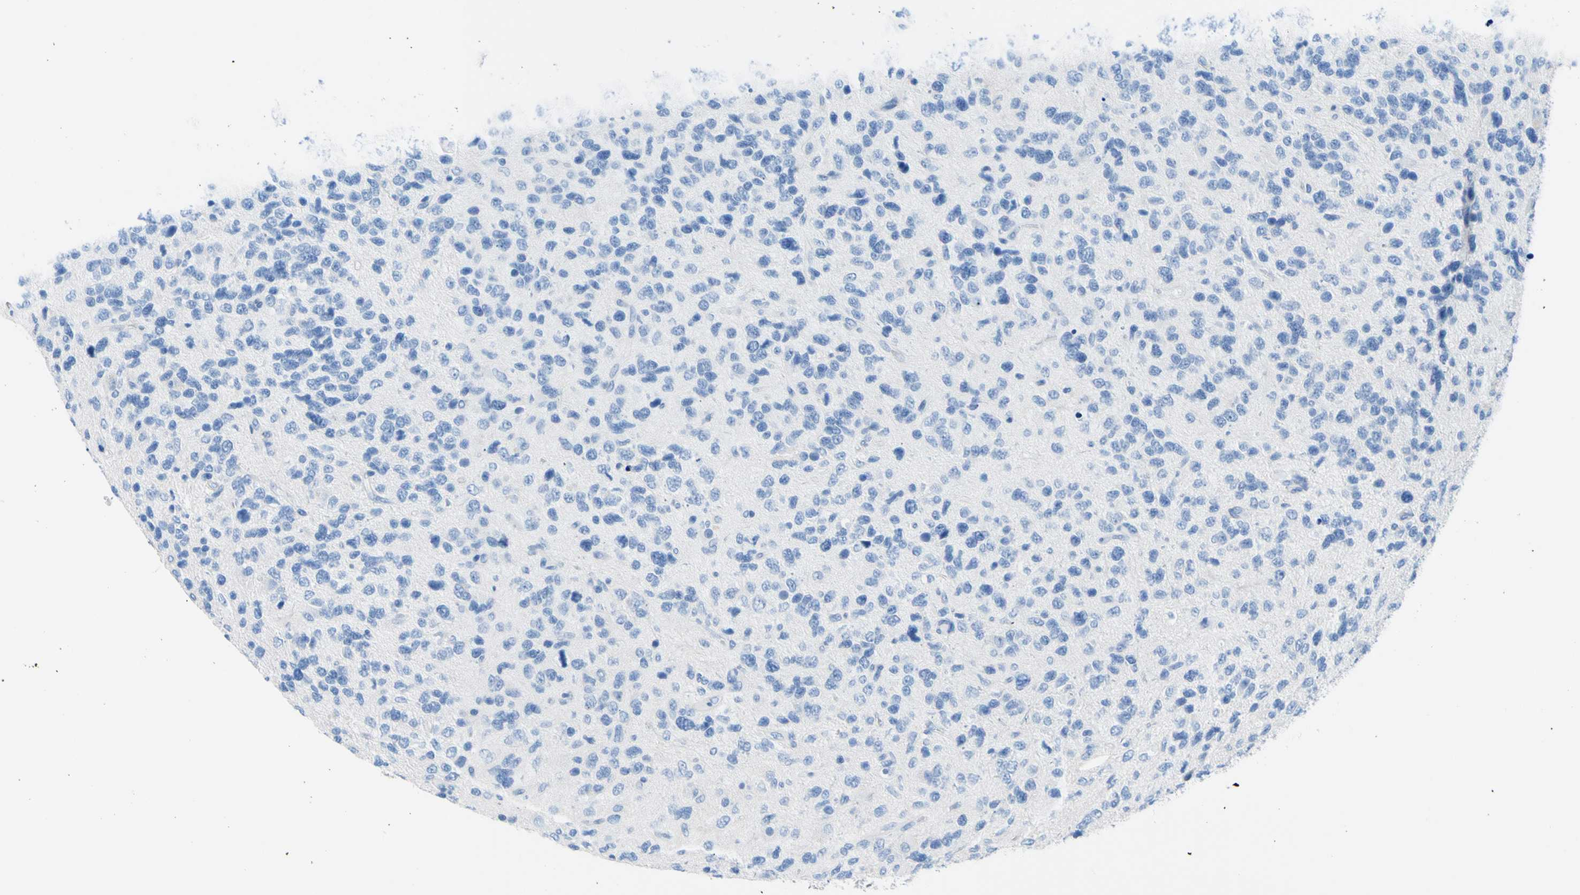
{"staining": {"intensity": "negative", "quantity": "none", "location": "none"}, "tissue": "glioma", "cell_type": "Tumor cells", "image_type": "cancer", "snomed": [{"axis": "morphology", "description": "Glioma, malignant, High grade"}, {"axis": "topography", "description": "Brain"}], "caption": "The immunohistochemistry histopathology image has no significant expression in tumor cells of malignant glioma (high-grade) tissue.", "gene": "CEL", "patient": {"sex": "female", "age": 58}}